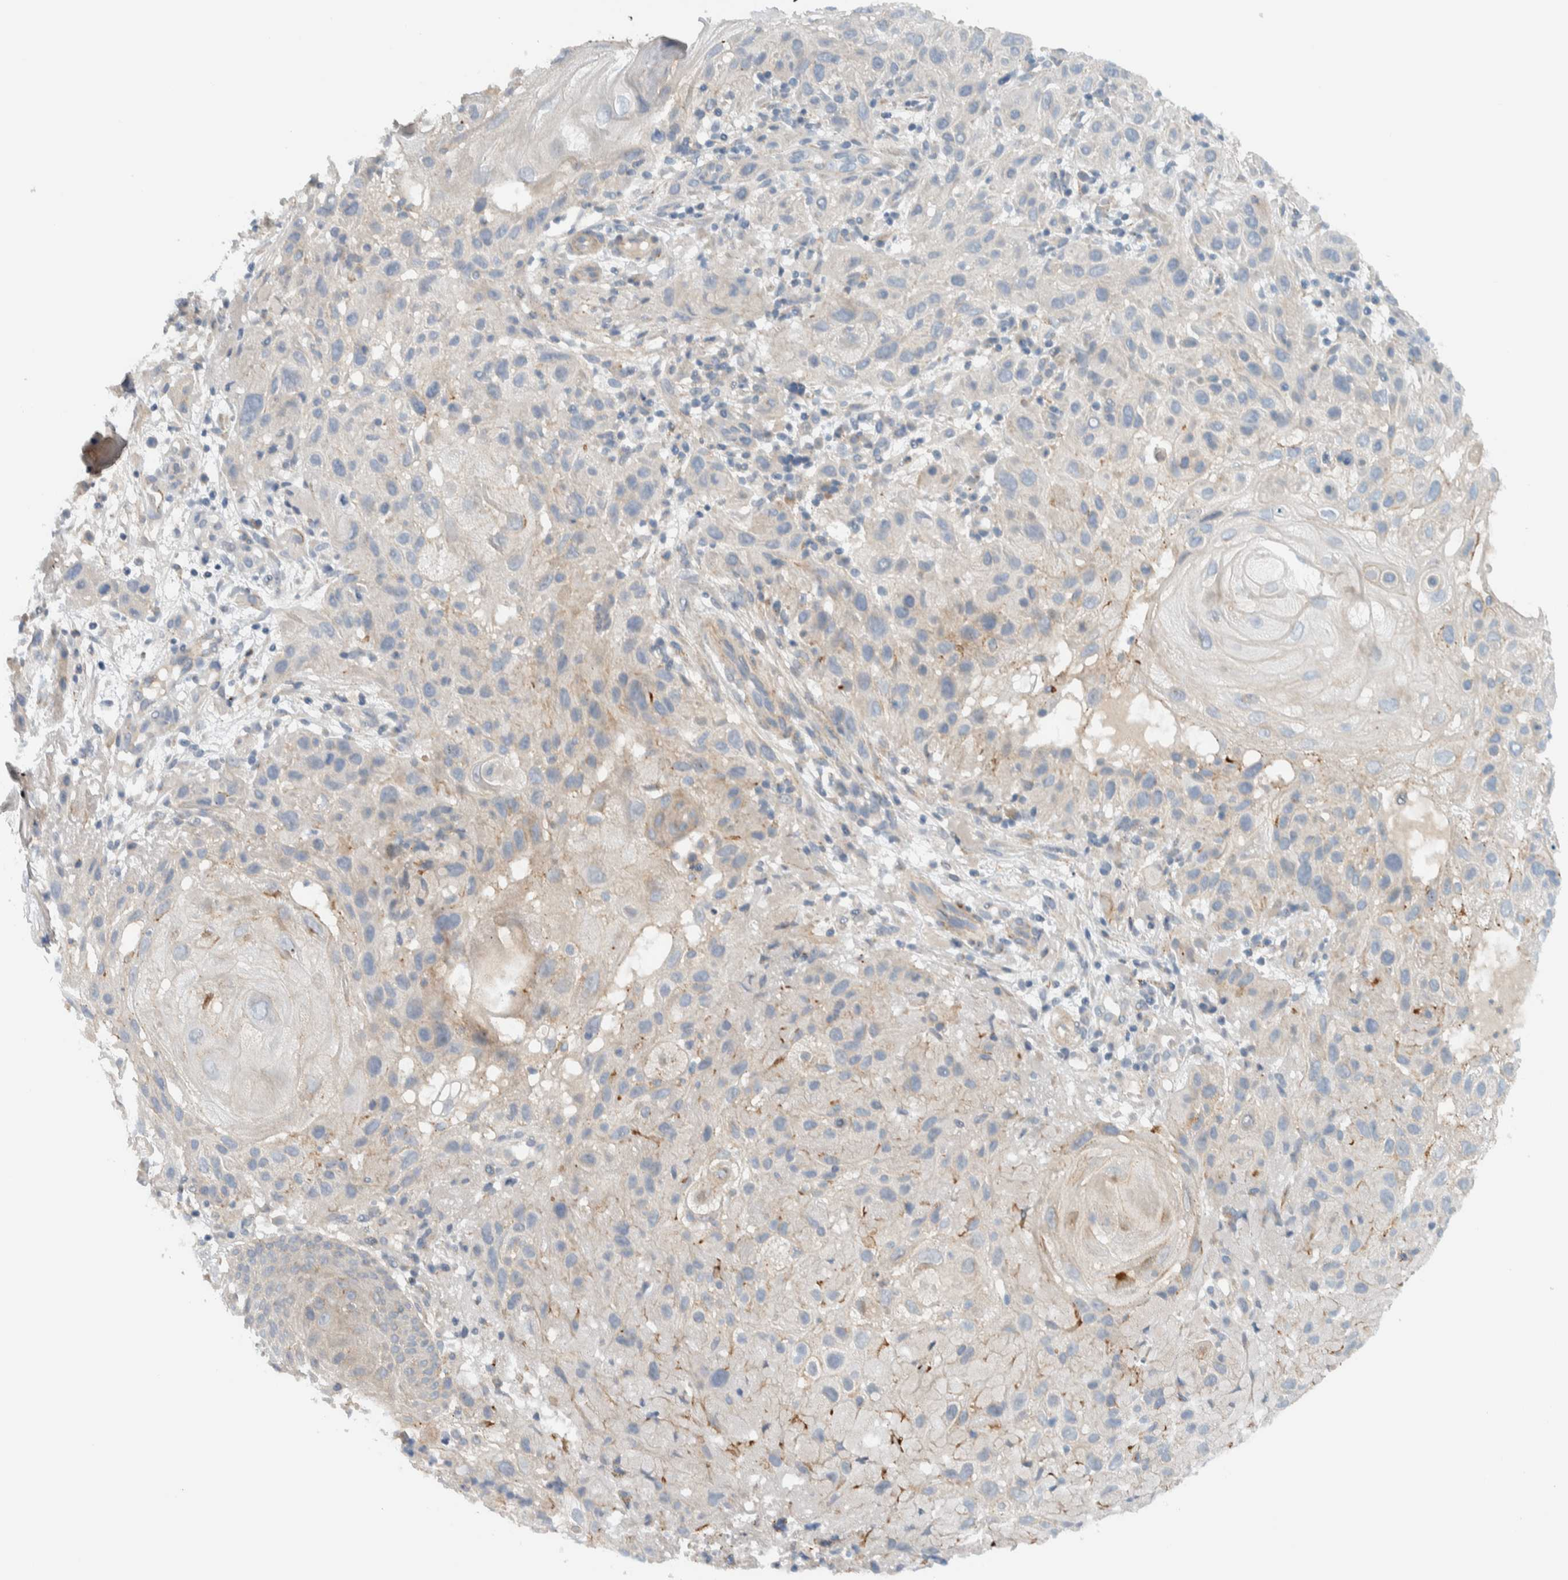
{"staining": {"intensity": "weak", "quantity": "<25%", "location": "cytoplasmic/membranous"}, "tissue": "skin cancer", "cell_type": "Tumor cells", "image_type": "cancer", "snomed": [{"axis": "morphology", "description": "Squamous cell carcinoma, NOS"}, {"axis": "topography", "description": "Skin"}], "caption": "The micrograph demonstrates no significant staining in tumor cells of skin cancer.", "gene": "MPRIP", "patient": {"sex": "female", "age": 96}}